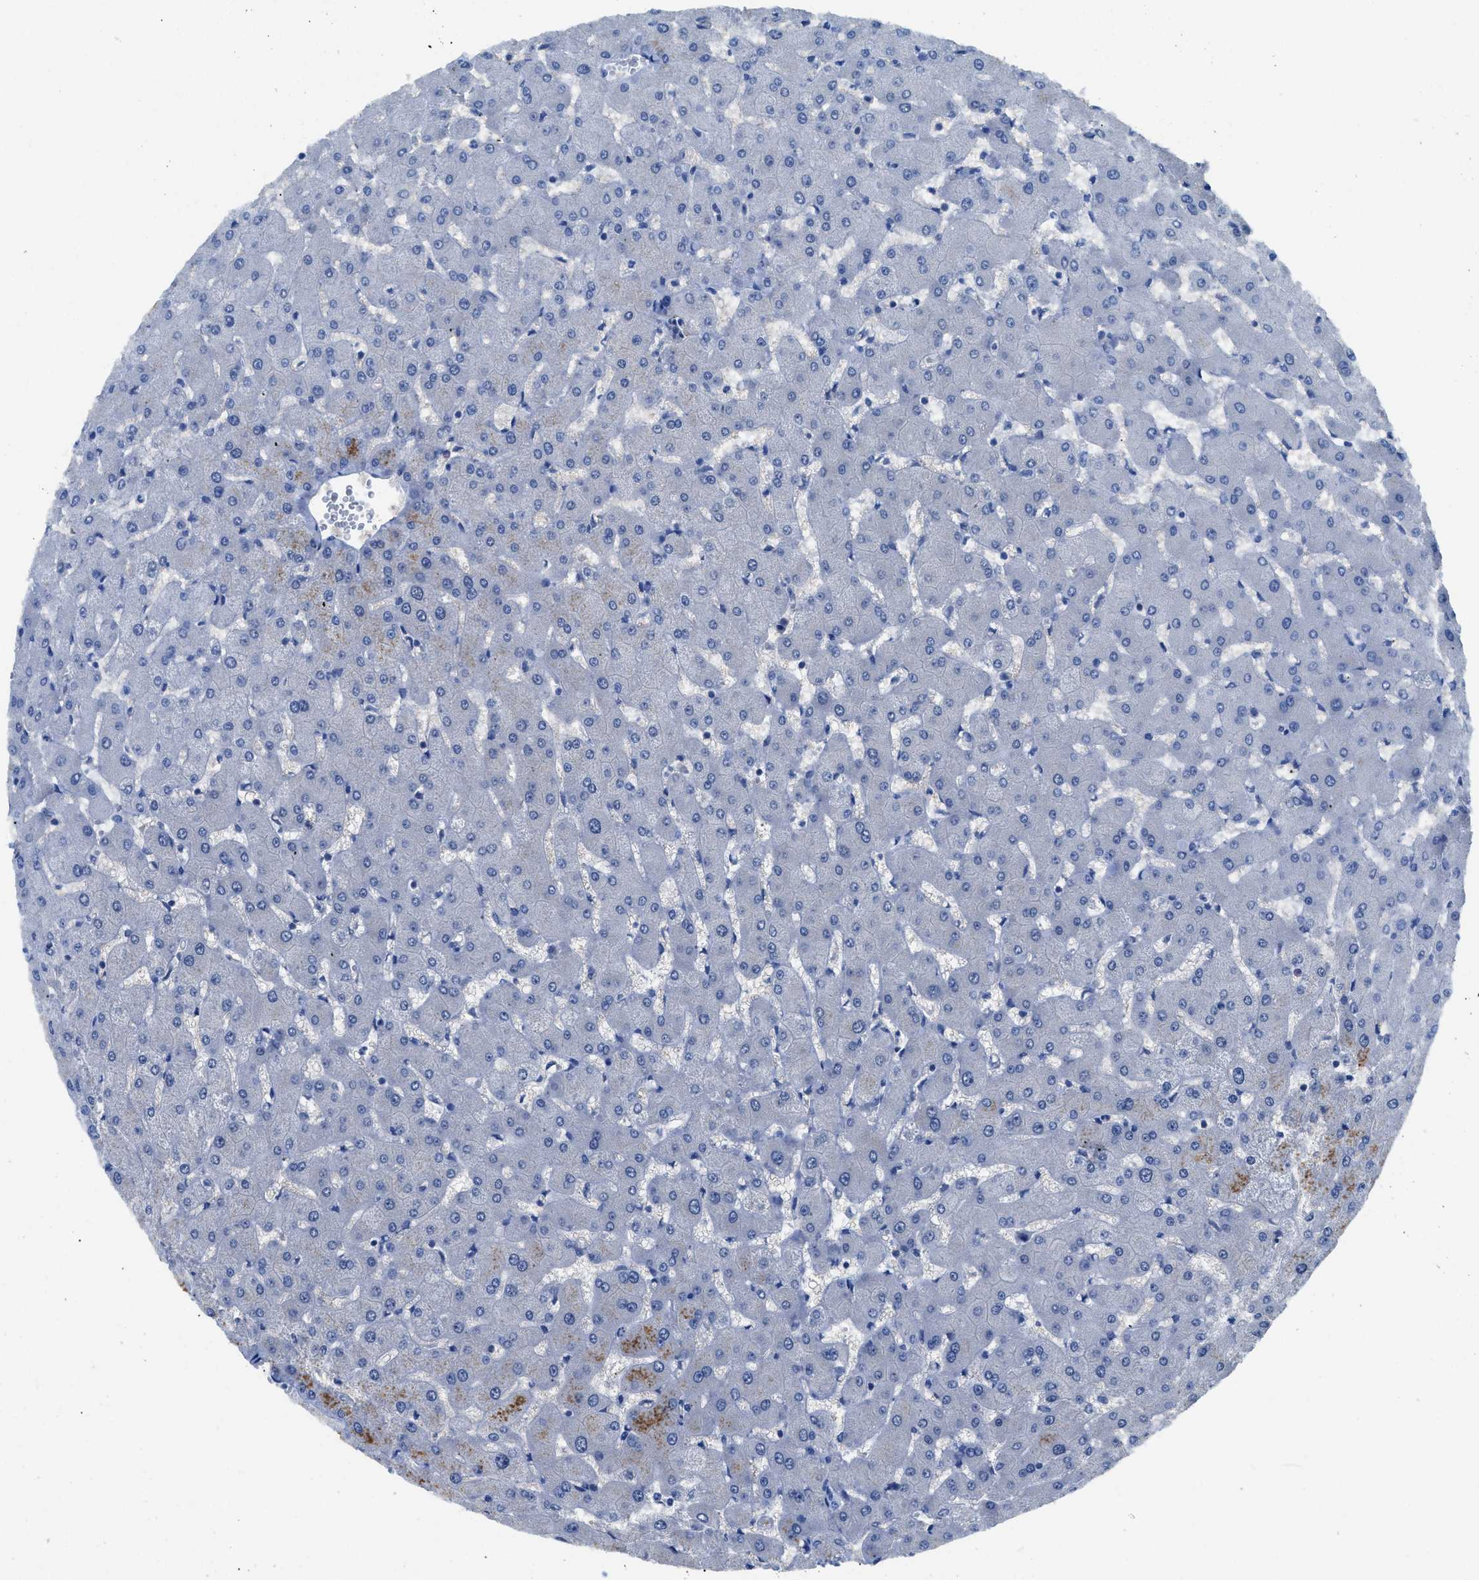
{"staining": {"intensity": "negative", "quantity": "none", "location": "none"}, "tissue": "liver", "cell_type": "Cholangiocytes", "image_type": "normal", "snomed": [{"axis": "morphology", "description": "Normal tissue, NOS"}, {"axis": "topography", "description": "Liver"}], "caption": "High magnification brightfield microscopy of benign liver stained with DAB (3,3'-diaminobenzidine) (brown) and counterstained with hematoxylin (blue): cholangiocytes show no significant expression.", "gene": "SLC10A6", "patient": {"sex": "female", "age": 63}}